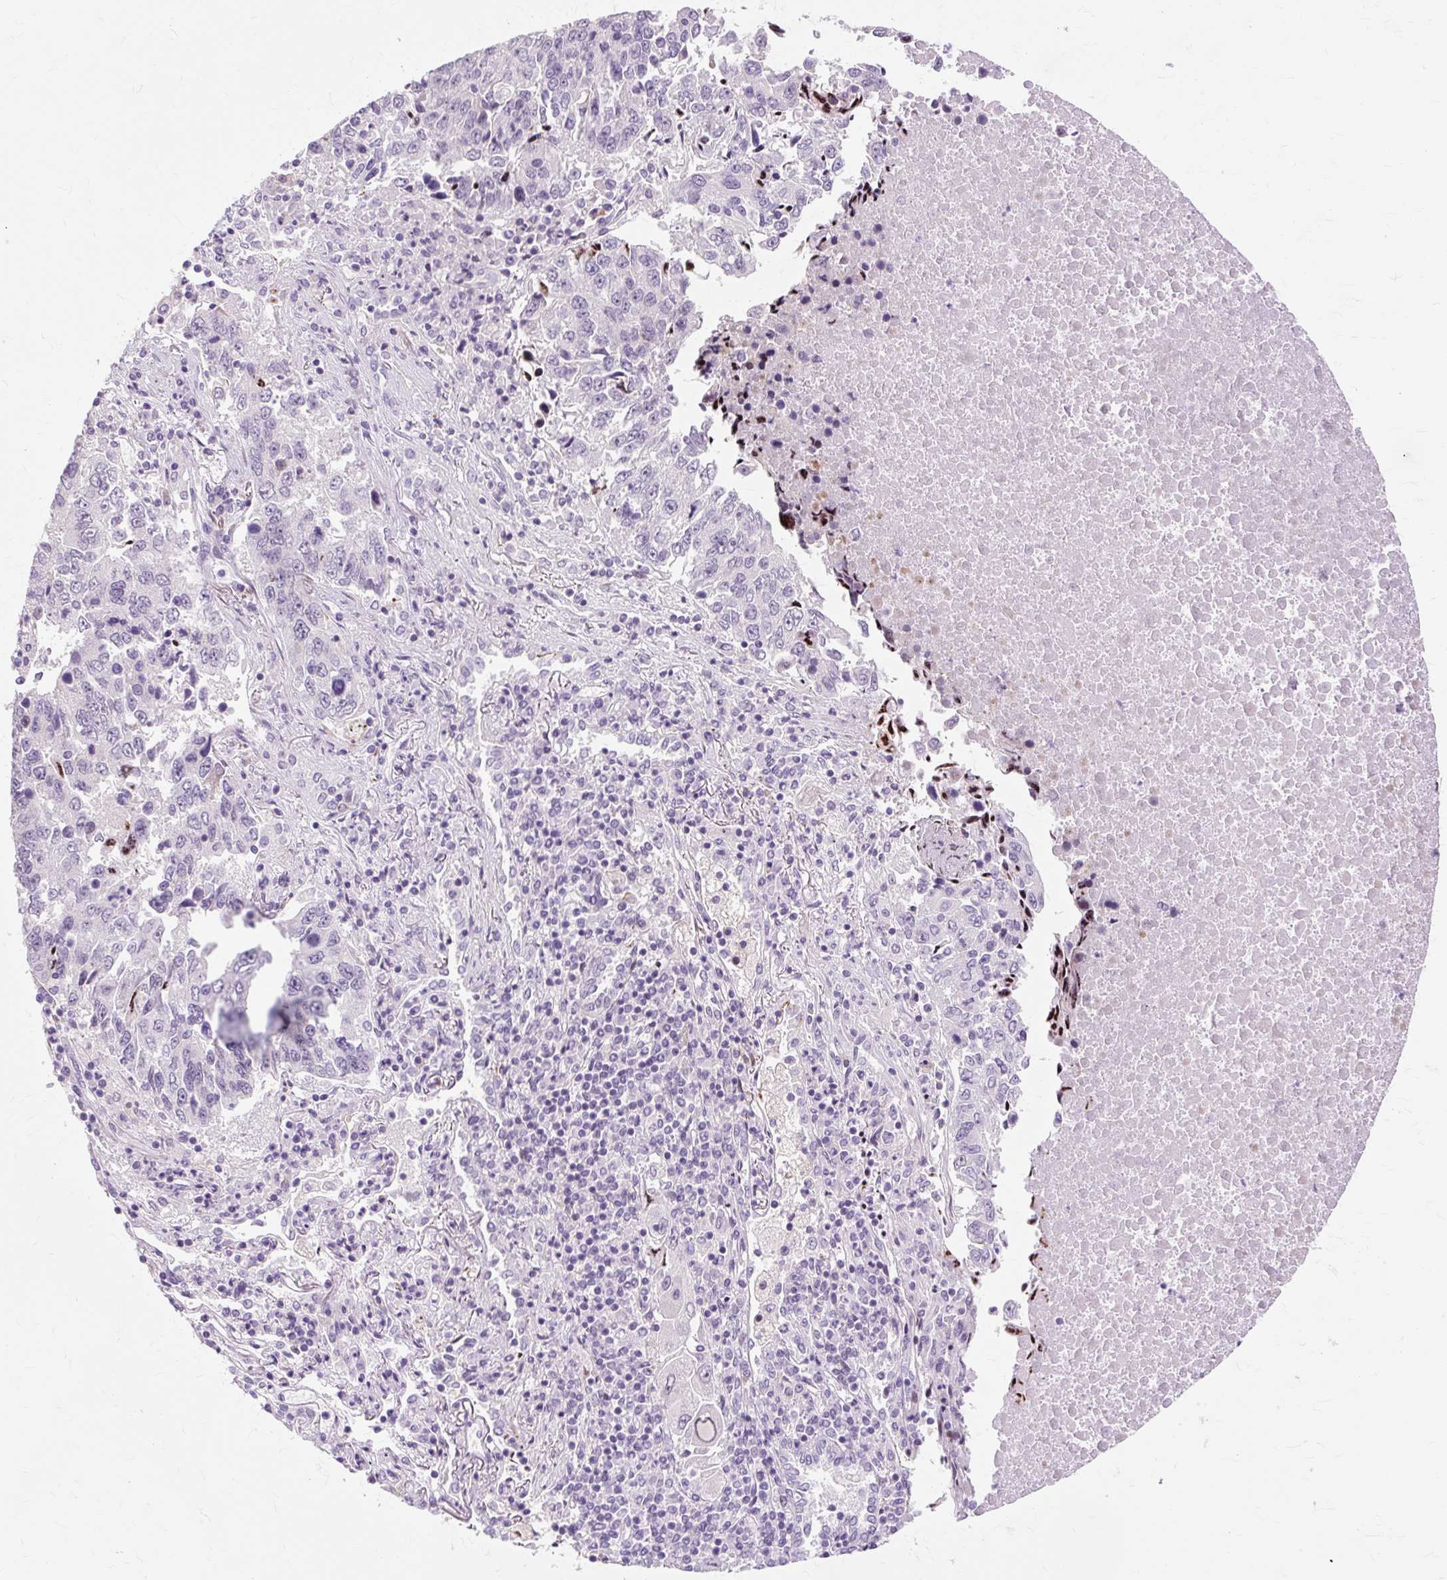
{"staining": {"intensity": "negative", "quantity": "none", "location": "none"}, "tissue": "lung cancer", "cell_type": "Tumor cells", "image_type": "cancer", "snomed": [{"axis": "morphology", "description": "Squamous cell carcinoma, NOS"}, {"axis": "topography", "description": "Lung"}], "caption": "The photomicrograph exhibits no staining of tumor cells in lung squamous cell carcinoma. The staining was performed using DAB to visualize the protein expression in brown, while the nuclei were stained in blue with hematoxylin (Magnification: 20x).", "gene": "IRX2", "patient": {"sex": "female", "age": 66}}